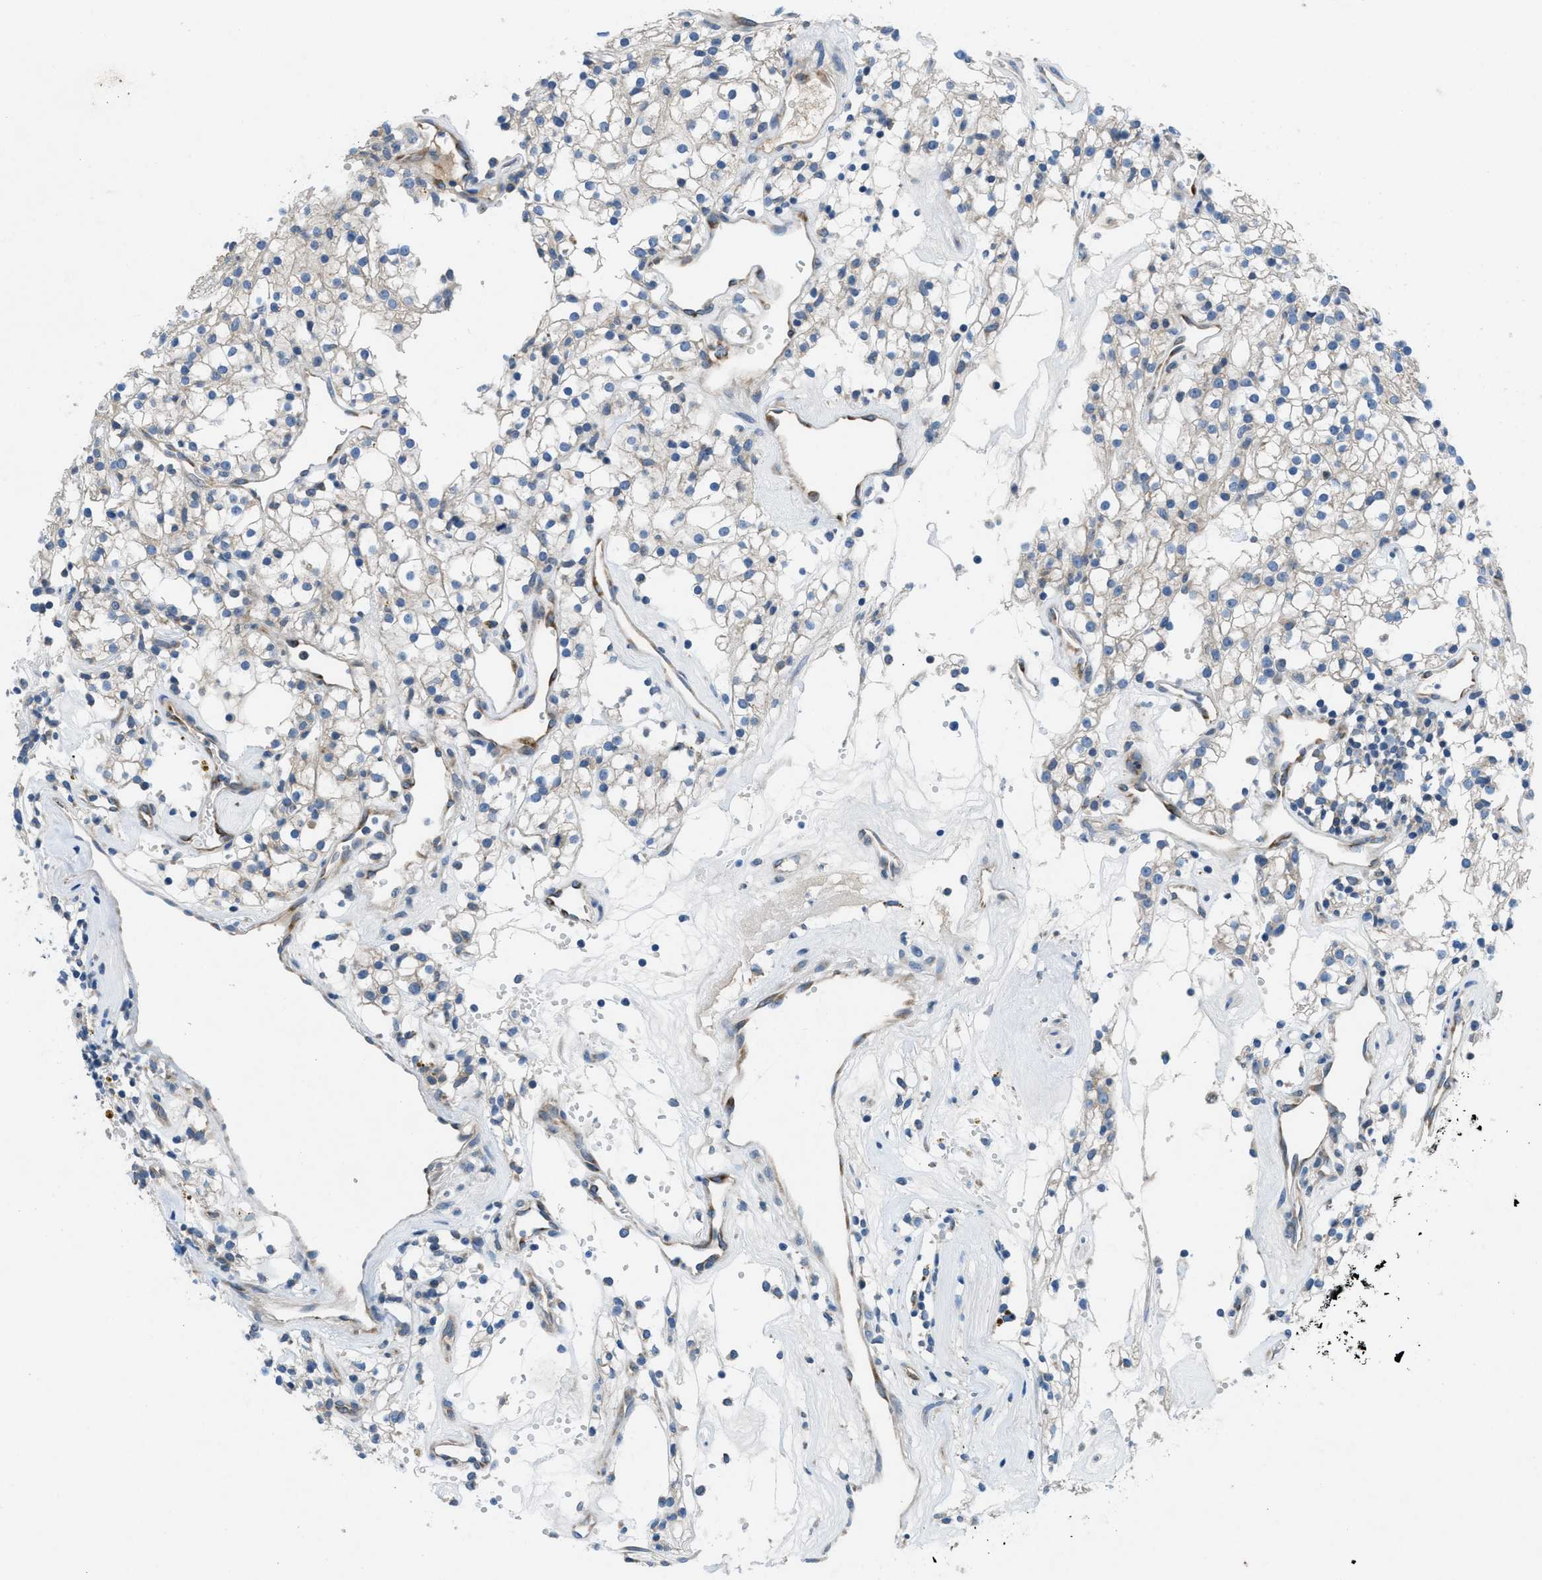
{"staining": {"intensity": "negative", "quantity": "none", "location": "none"}, "tissue": "renal cancer", "cell_type": "Tumor cells", "image_type": "cancer", "snomed": [{"axis": "morphology", "description": "Adenocarcinoma, NOS"}, {"axis": "topography", "description": "Kidney"}], "caption": "Immunohistochemistry (IHC) micrograph of adenocarcinoma (renal) stained for a protein (brown), which displays no positivity in tumor cells.", "gene": "PGR", "patient": {"sex": "male", "age": 59}}